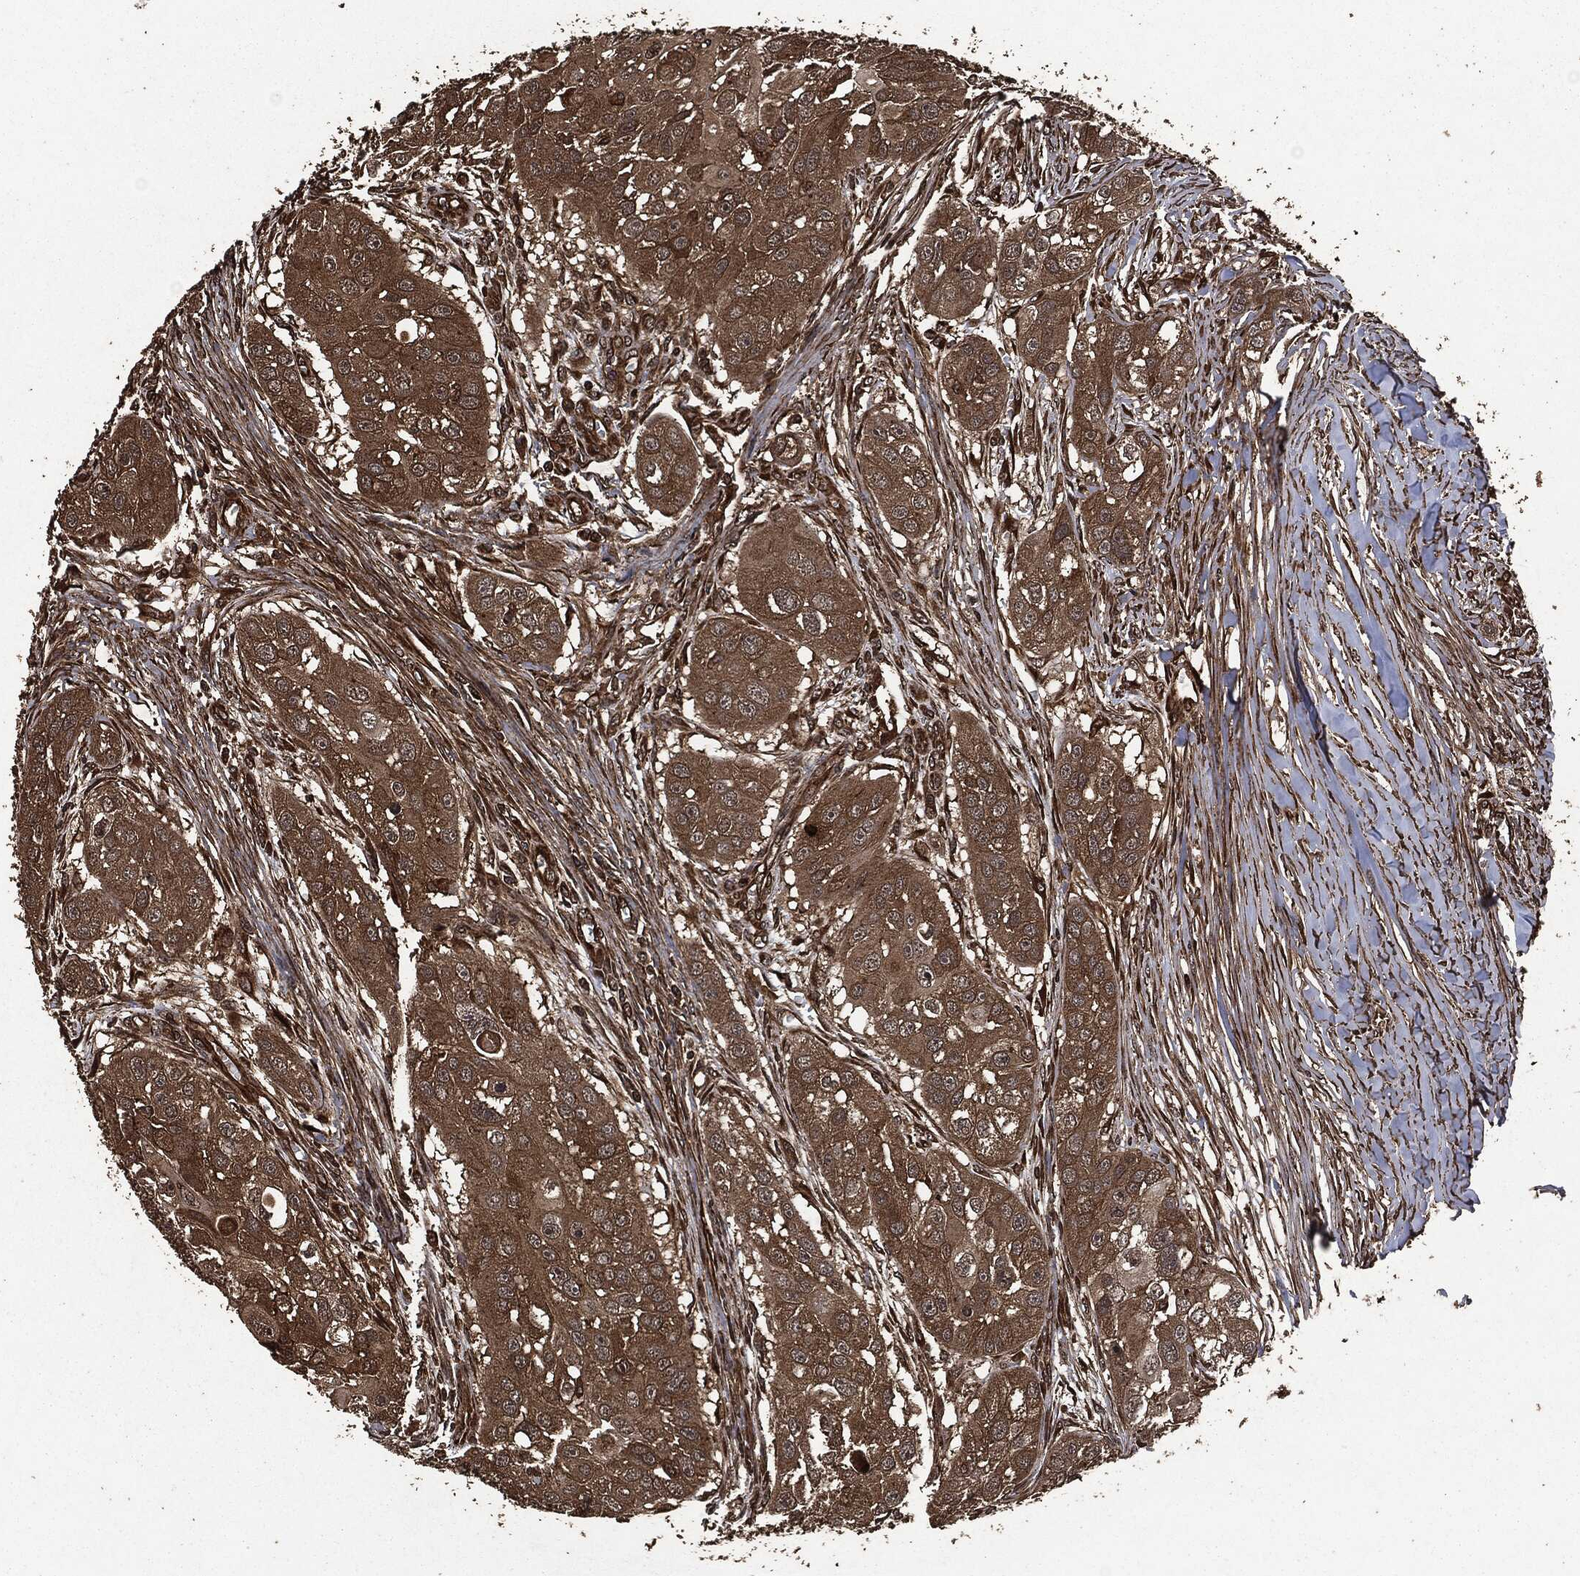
{"staining": {"intensity": "moderate", "quantity": "25%-75%", "location": "cytoplasmic/membranous"}, "tissue": "head and neck cancer", "cell_type": "Tumor cells", "image_type": "cancer", "snomed": [{"axis": "morphology", "description": "Normal tissue, NOS"}, {"axis": "morphology", "description": "Squamous cell carcinoma, NOS"}, {"axis": "topography", "description": "Skeletal muscle"}, {"axis": "topography", "description": "Head-Neck"}], "caption": "Brown immunohistochemical staining in head and neck cancer (squamous cell carcinoma) demonstrates moderate cytoplasmic/membranous expression in approximately 25%-75% of tumor cells.", "gene": "HRAS", "patient": {"sex": "male", "age": 51}}